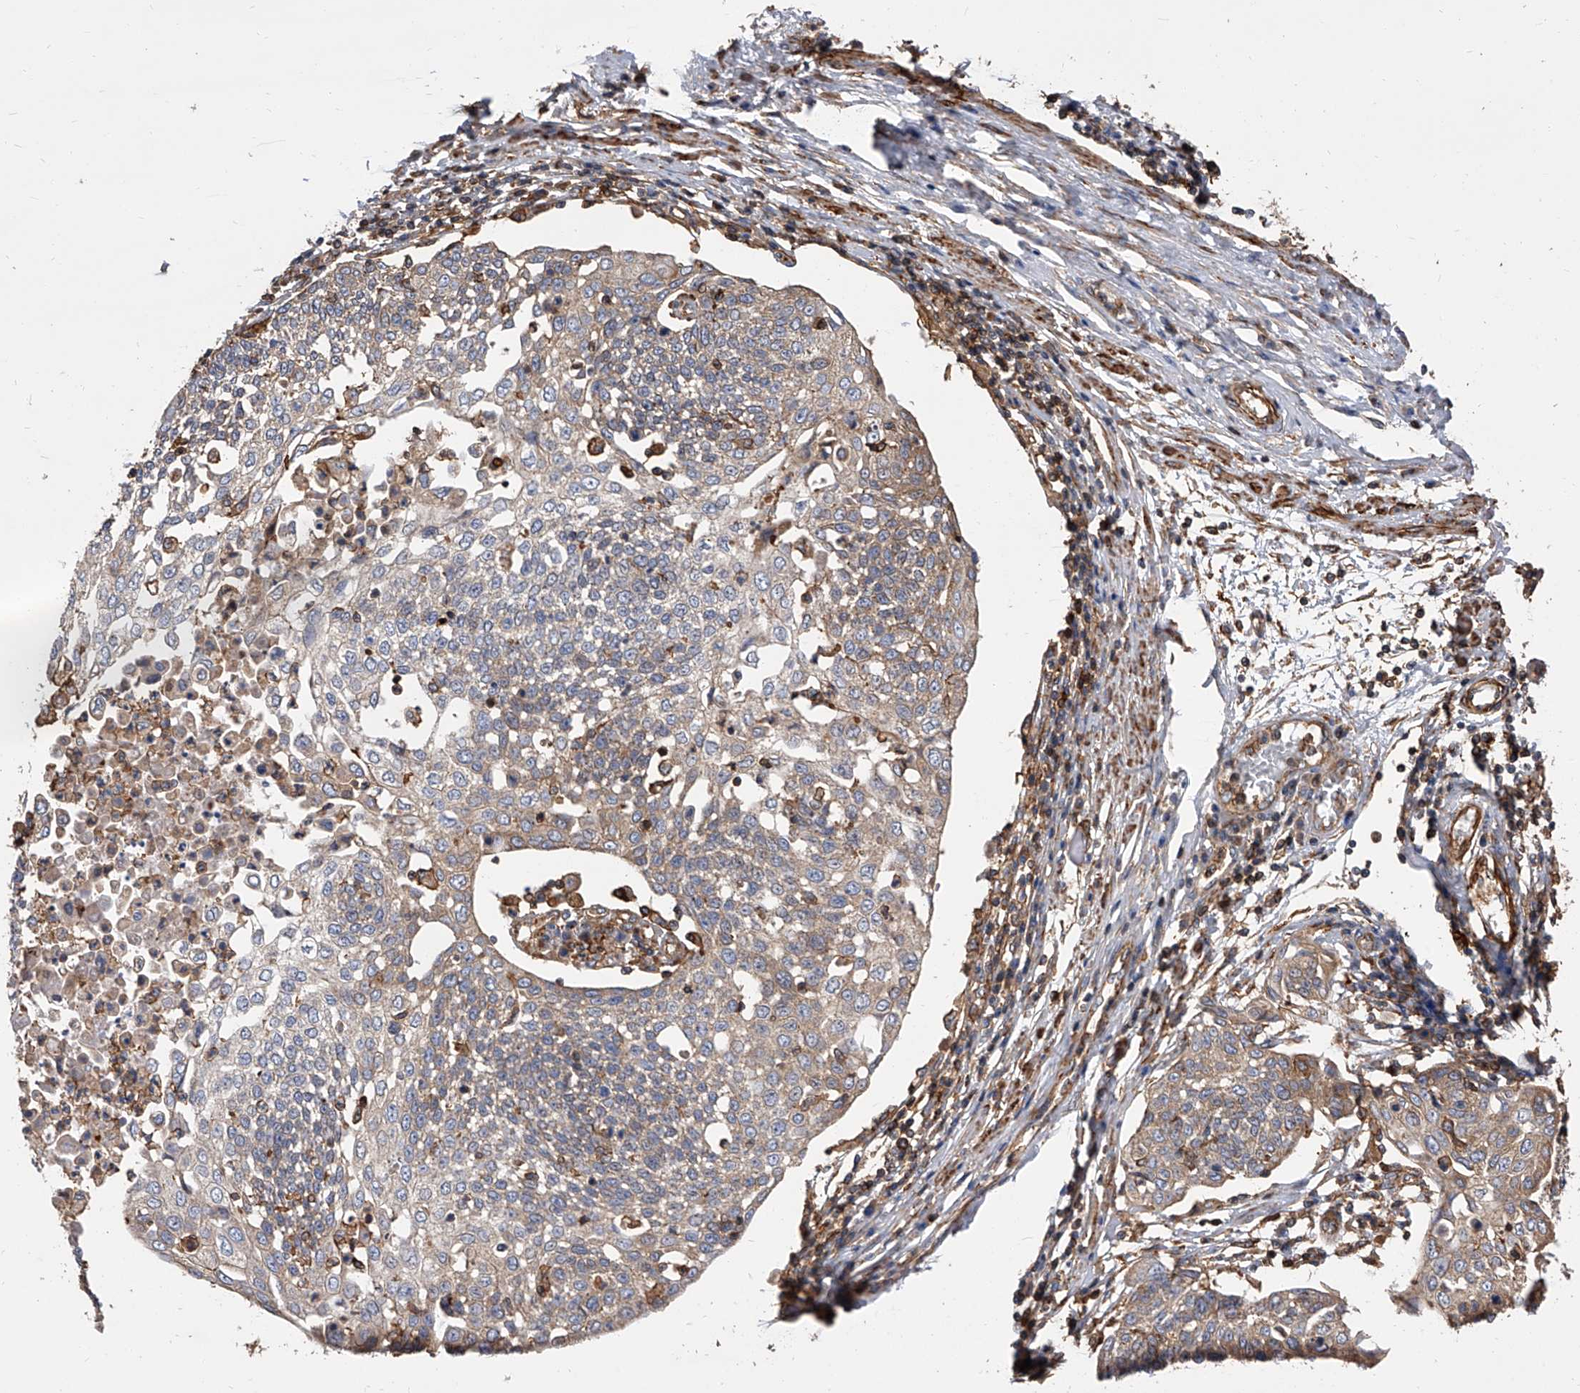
{"staining": {"intensity": "weak", "quantity": ">75%", "location": "cytoplasmic/membranous"}, "tissue": "cervical cancer", "cell_type": "Tumor cells", "image_type": "cancer", "snomed": [{"axis": "morphology", "description": "Squamous cell carcinoma, NOS"}, {"axis": "topography", "description": "Cervix"}], "caption": "Immunohistochemical staining of cervical cancer (squamous cell carcinoma) demonstrates low levels of weak cytoplasmic/membranous protein positivity in approximately >75% of tumor cells.", "gene": "PISD", "patient": {"sex": "female", "age": 34}}